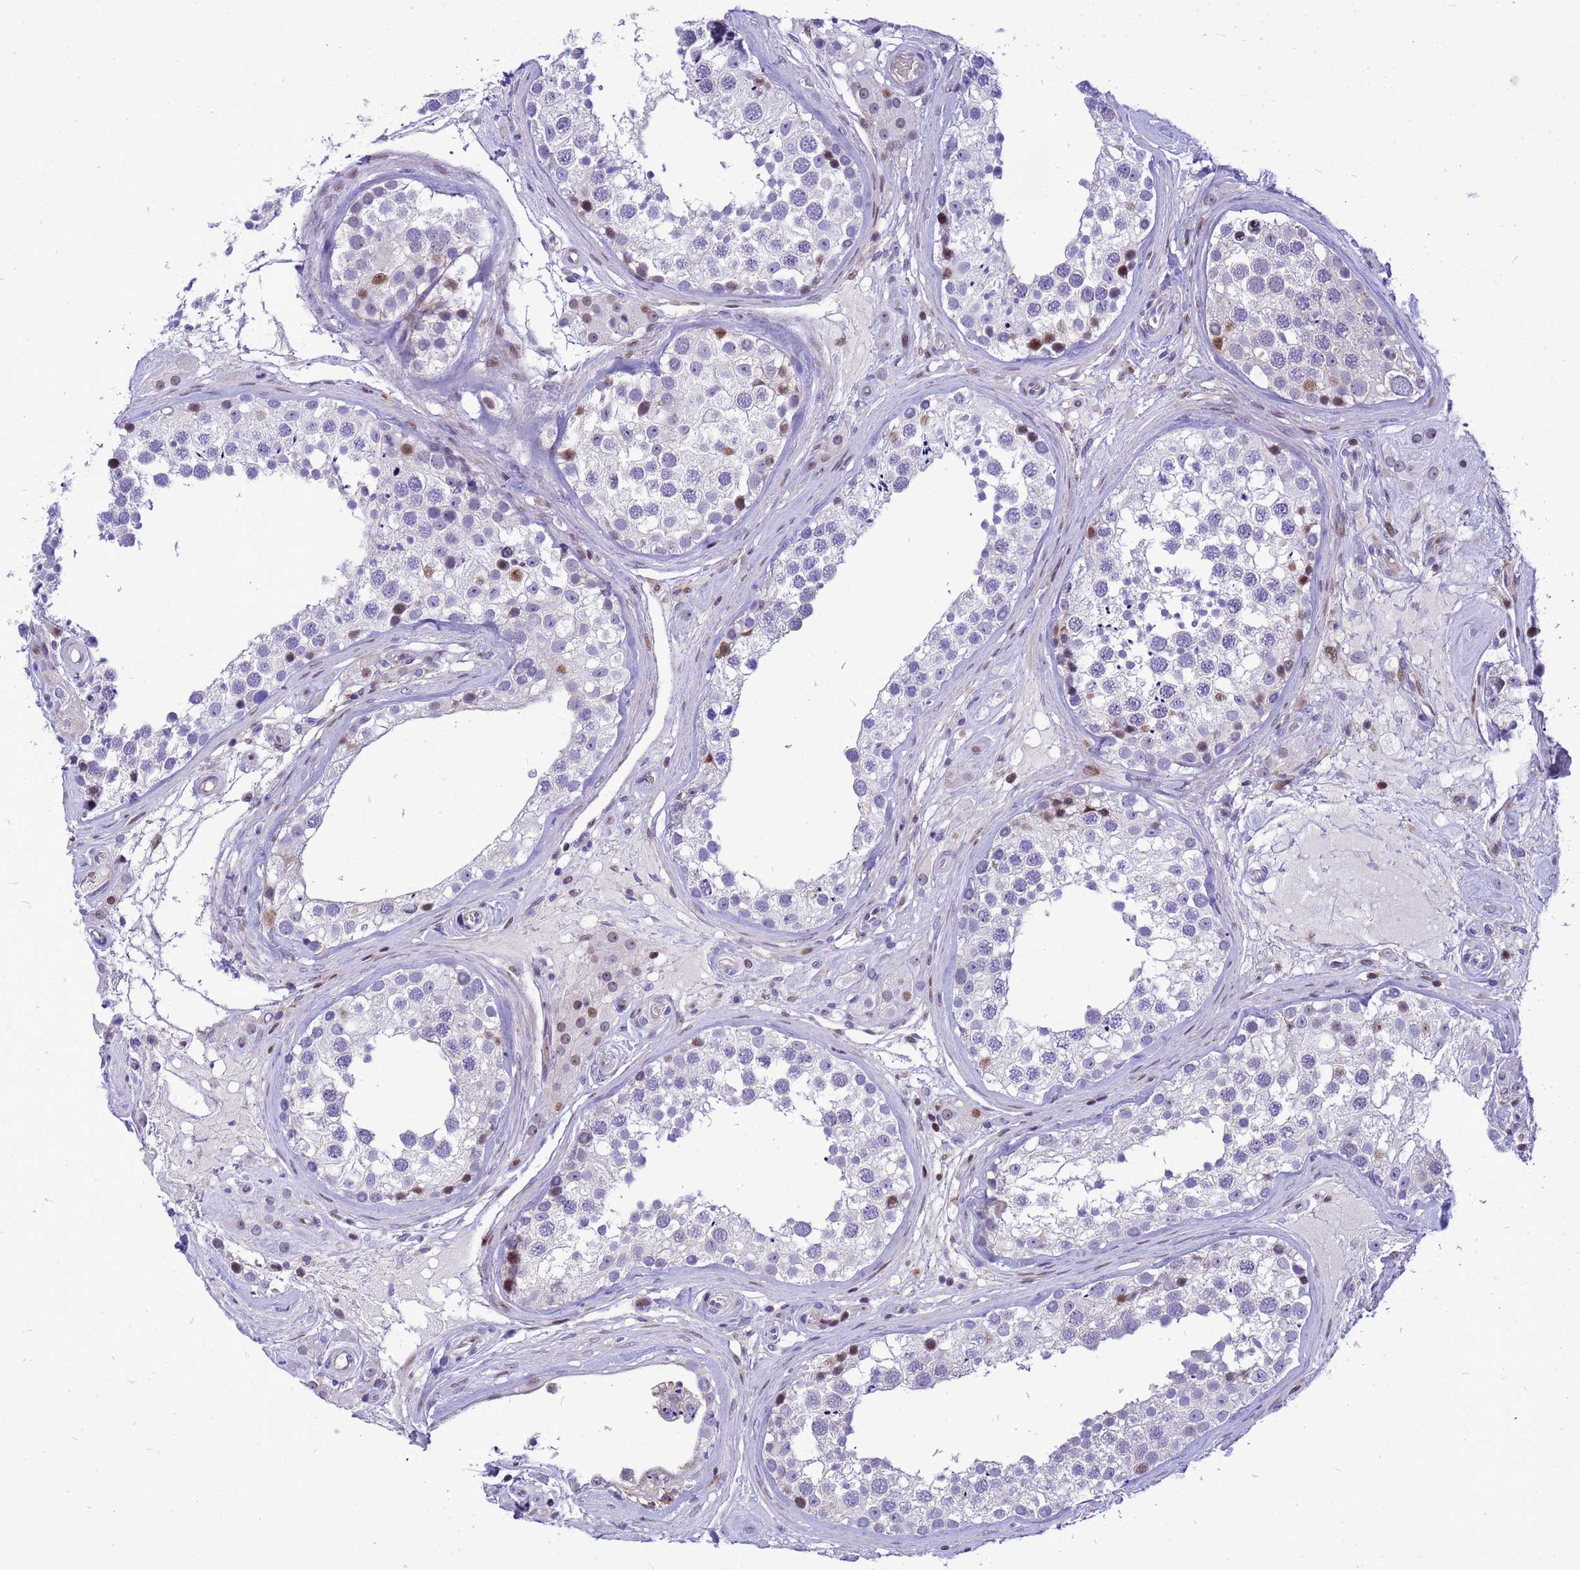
{"staining": {"intensity": "strong", "quantity": "<25%", "location": "nuclear"}, "tissue": "testis", "cell_type": "Cells in seminiferous ducts", "image_type": "normal", "snomed": [{"axis": "morphology", "description": "Normal tissue, NOS"}, {"axis": "topography", "description": "Testis"}], "caption": "Benign testis was stained to show a protein in brown. There is medium levels of strong nuclear staining in approximately <25% of cells in seminiferous ducts. The protein is stained brown, and the nuclei are stained in blue (DAB IHC with brightfield microscopy, high magnification).", "gene": "ADAMTS7", "patient": {"sex": "male", "age": 46}}